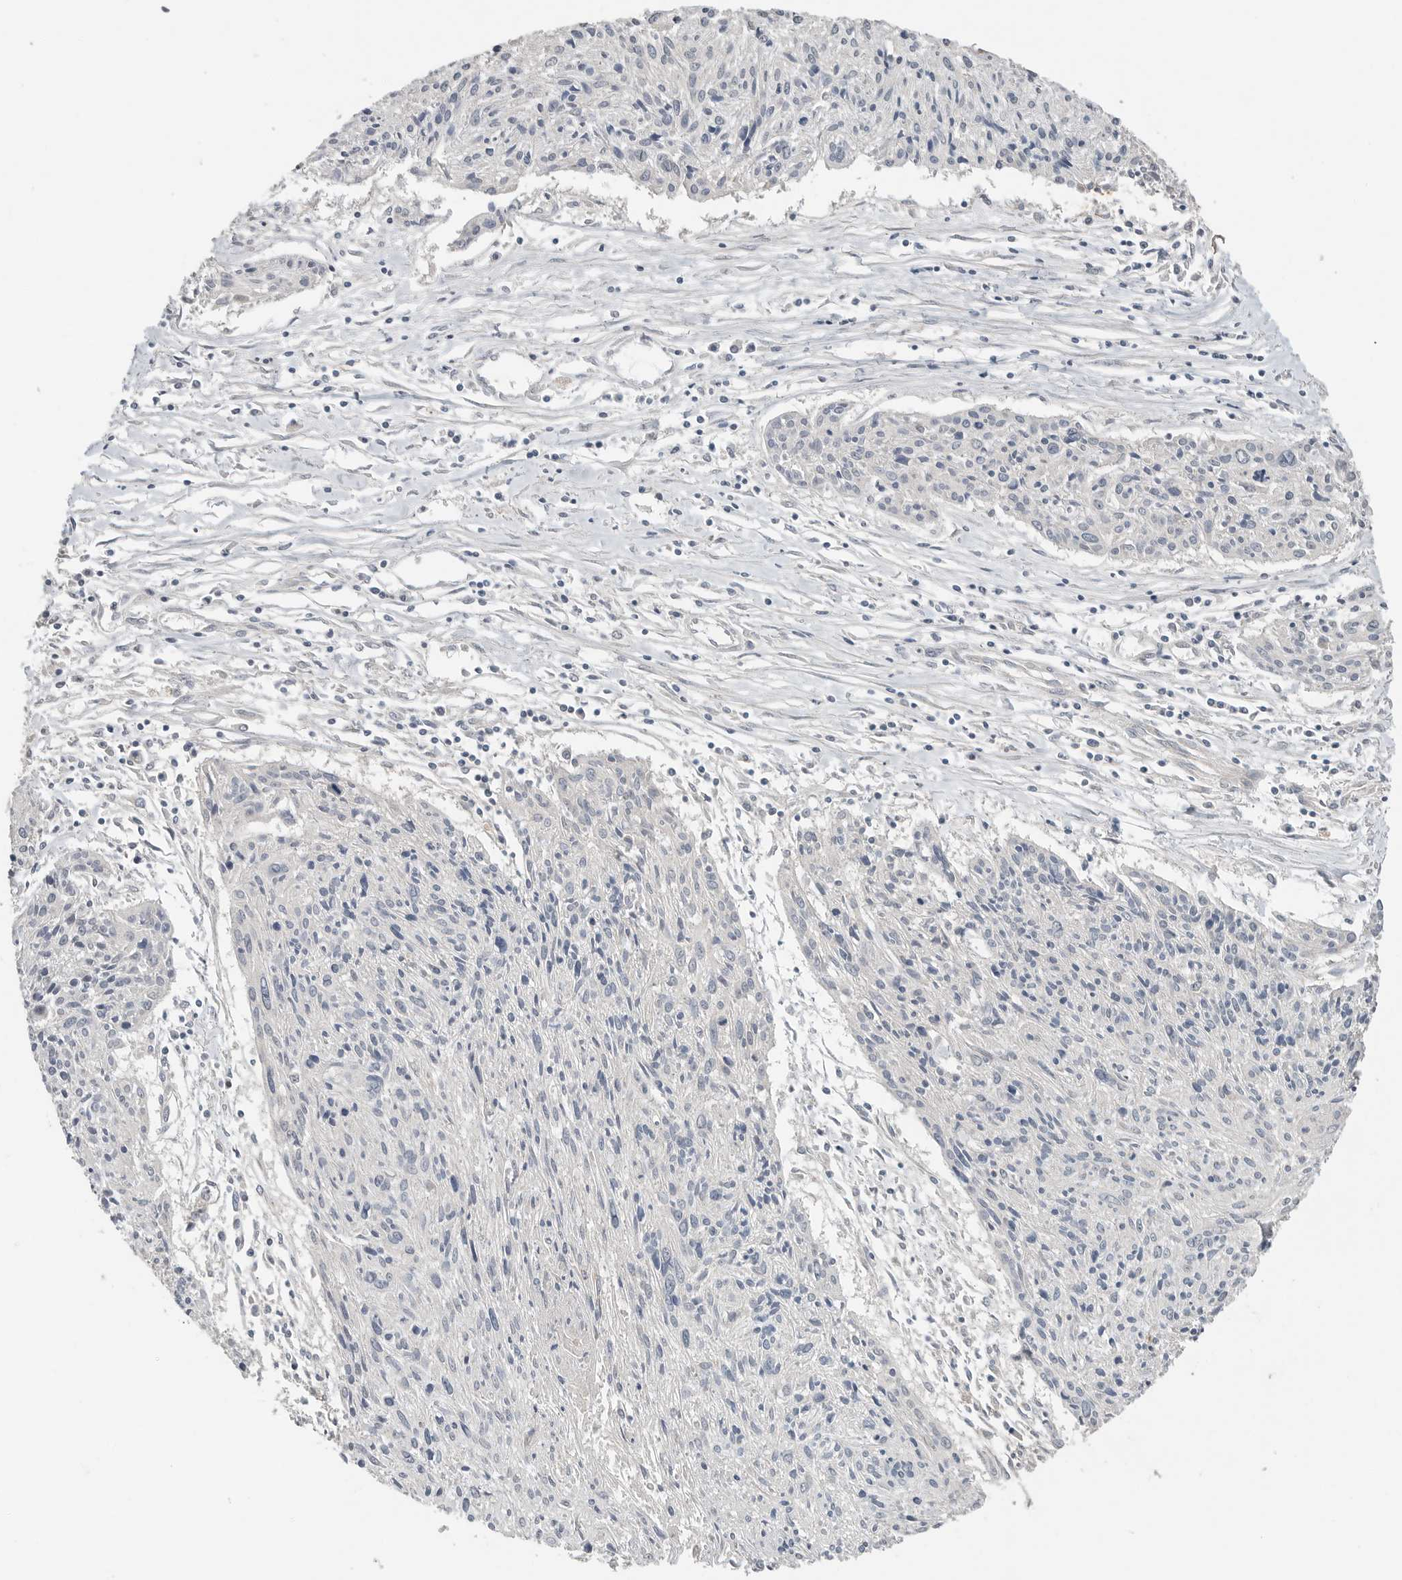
{"staining": {"intensity": "negative", "quantity": "none", "location": "none"}, "tissue": "cervical cancer", "cell_type": "Tumor cells", "image_type": "cancer", "snomed": [{"axis": "morphology", "description": "Squamous cell carcinoma, NOS"}, {"axis": "topography", "description": "Cervix"}], "caption": "Tumor cells are negative for protein expression in human squamous cell carcinoma (cervical).", "gene": "FCRLB", "patient": {"sex": "female", "age": 51}}